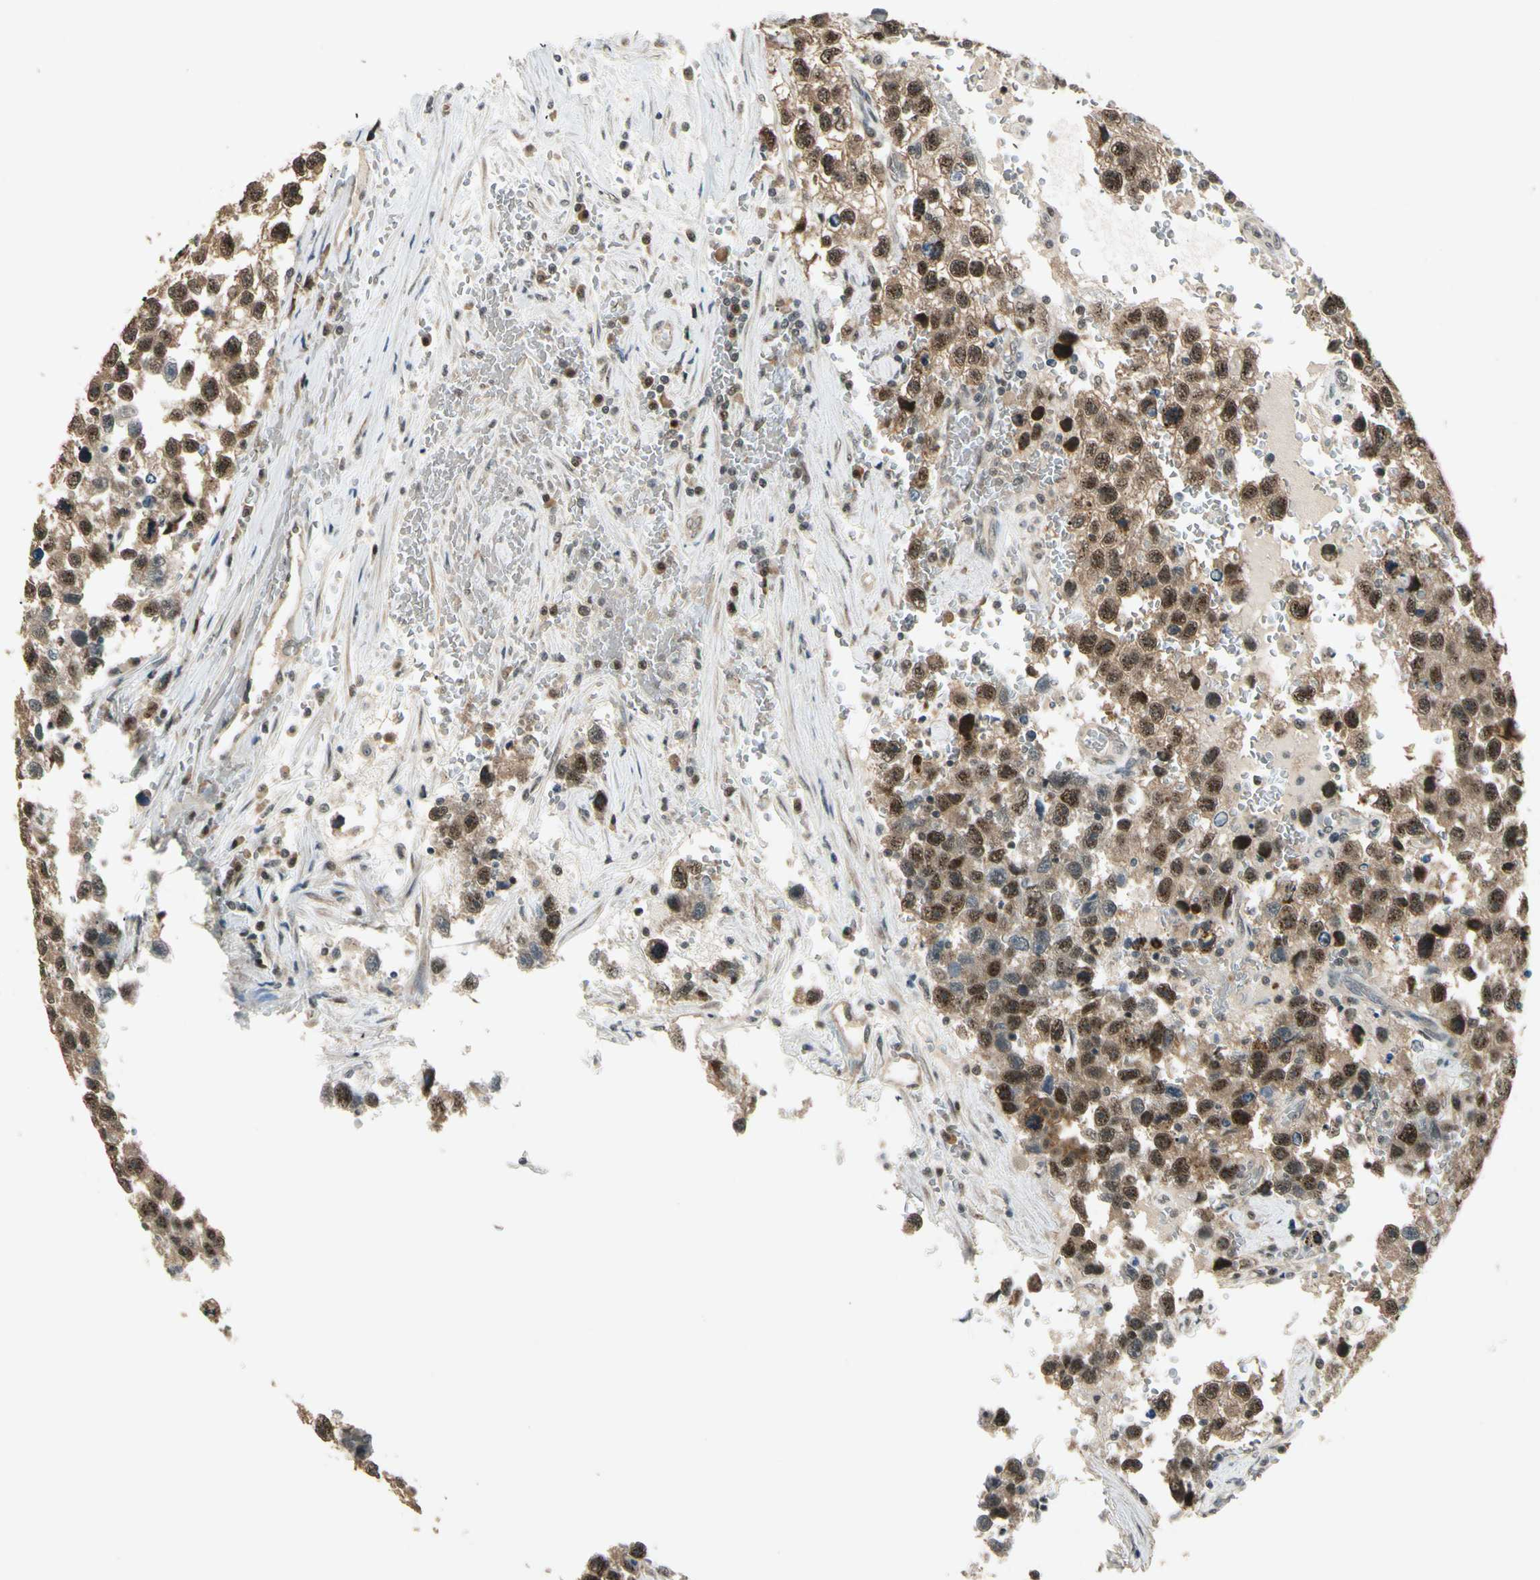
{"staining": {"intensity": "strong", "quantity": ">75%", "location": "cytoplasmic/membranous,nuclear"}, "tissue": "testis cancer", "cell_type": "Tumor cells", "image_type": "cancer", "snomed": [{"axis": "morphology", "description": "Seminoma, NOS"}, {"axis": "topography", "description": "Testis"}], "caption": "Immunohistochemistry (IHC) micrograph of testis cancer stained for a protein (brown), which reveals high levels of strong cytoplasmic/membranous and nuclear expression in approximately >75% of tumor cells.", "gene": "MCPH1", "patient": {"sex": "male", "age": 33}}